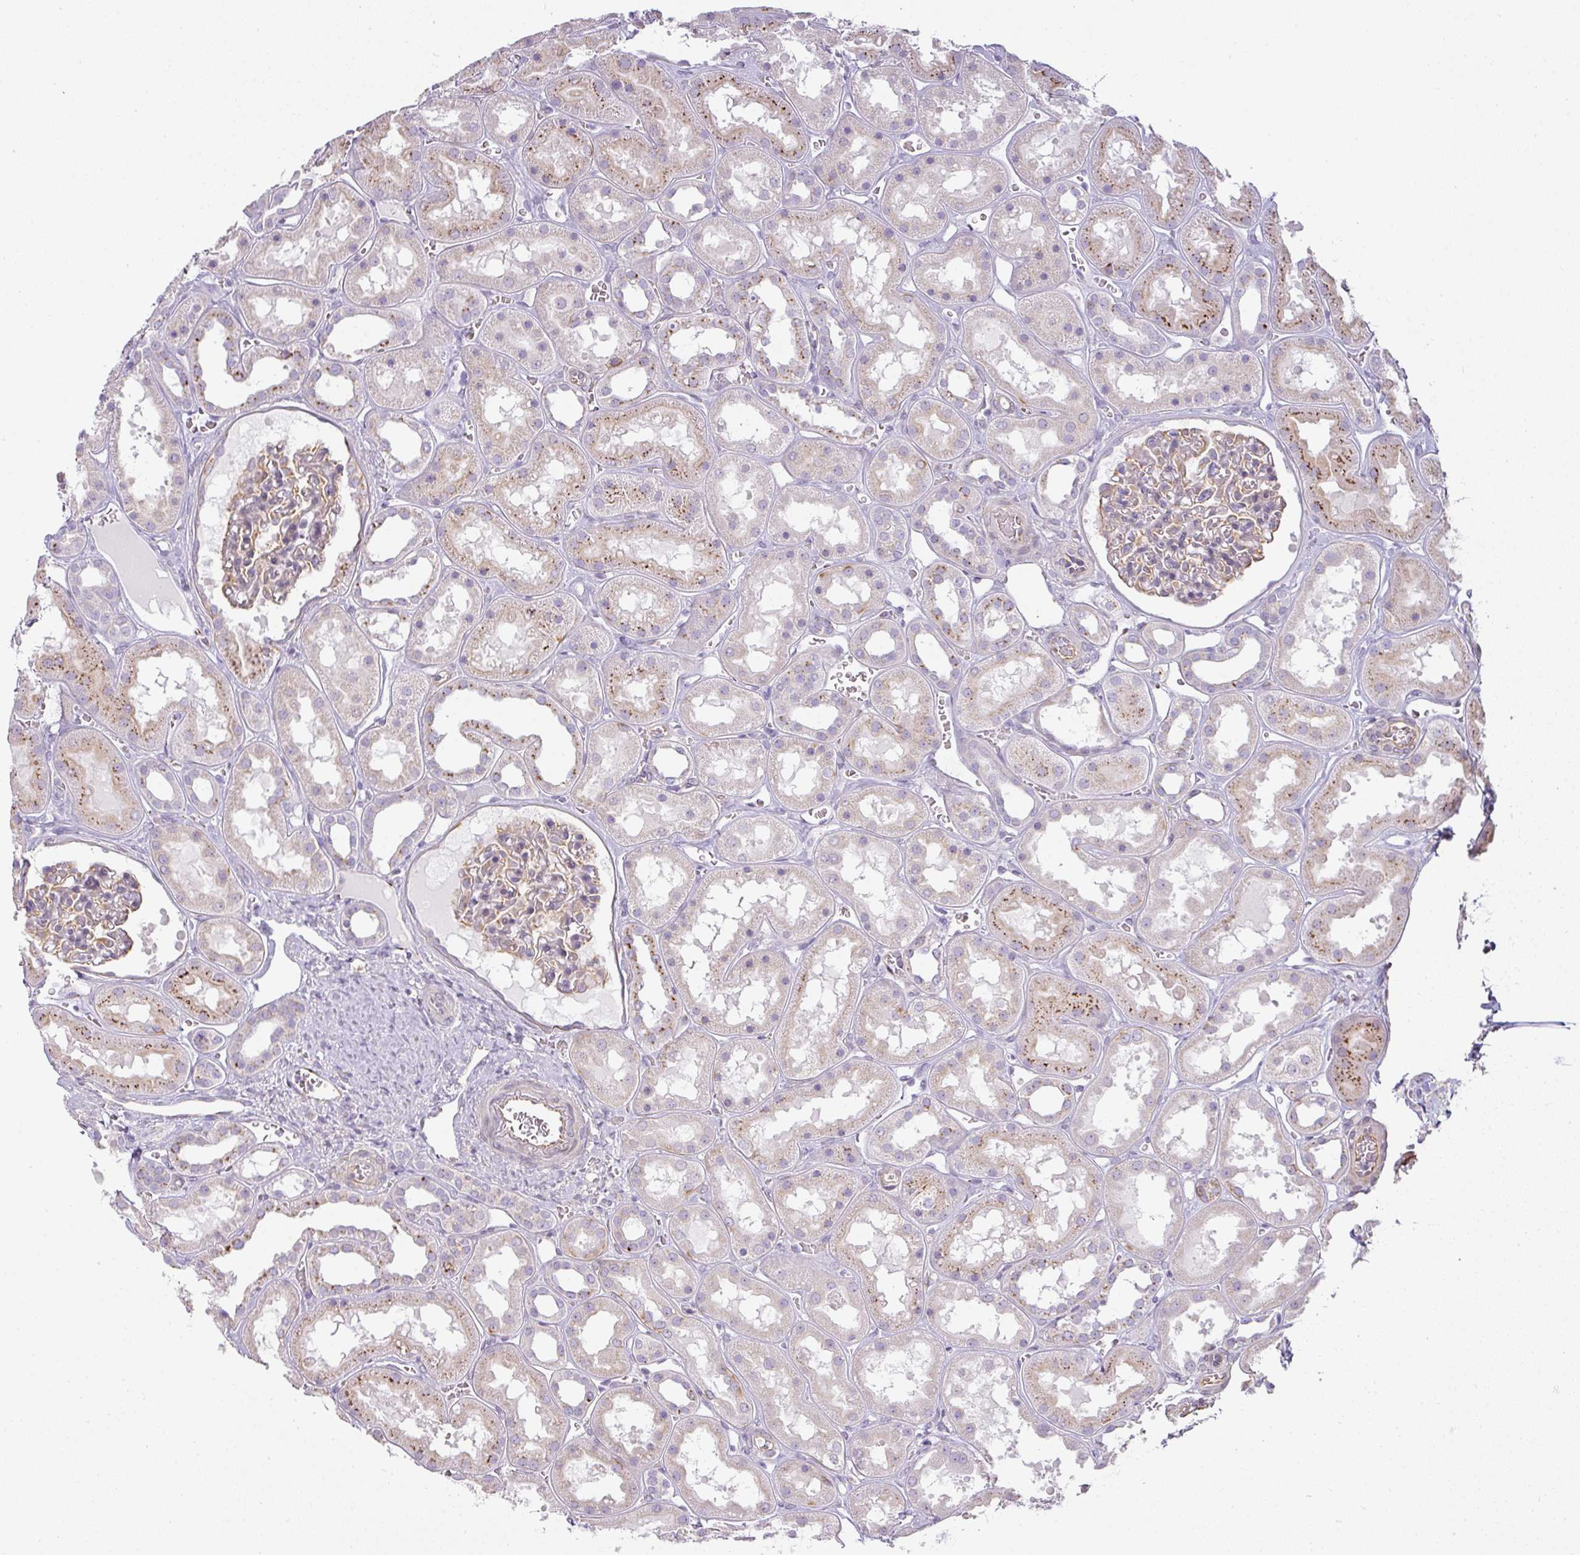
{"staining": {"intensity": "weak", "quantity": "<25%", "location": "cytoplasmic/membranous"}, "tissue": "kidney", "cell_type": "Cells in glomeruli", "image_type": "normal", "snomed": [{"axis": "morphology", "description": "Normal tissue, NOS"}, {"axis": "topography", "description": "Kidney"}], "caption": "Histopathology image shows no significant protein positivity in cells in glomeruli of unremarkable kidney.", "gene": "ATP8B2", "patient": {"sex": "female", "age": 41}}